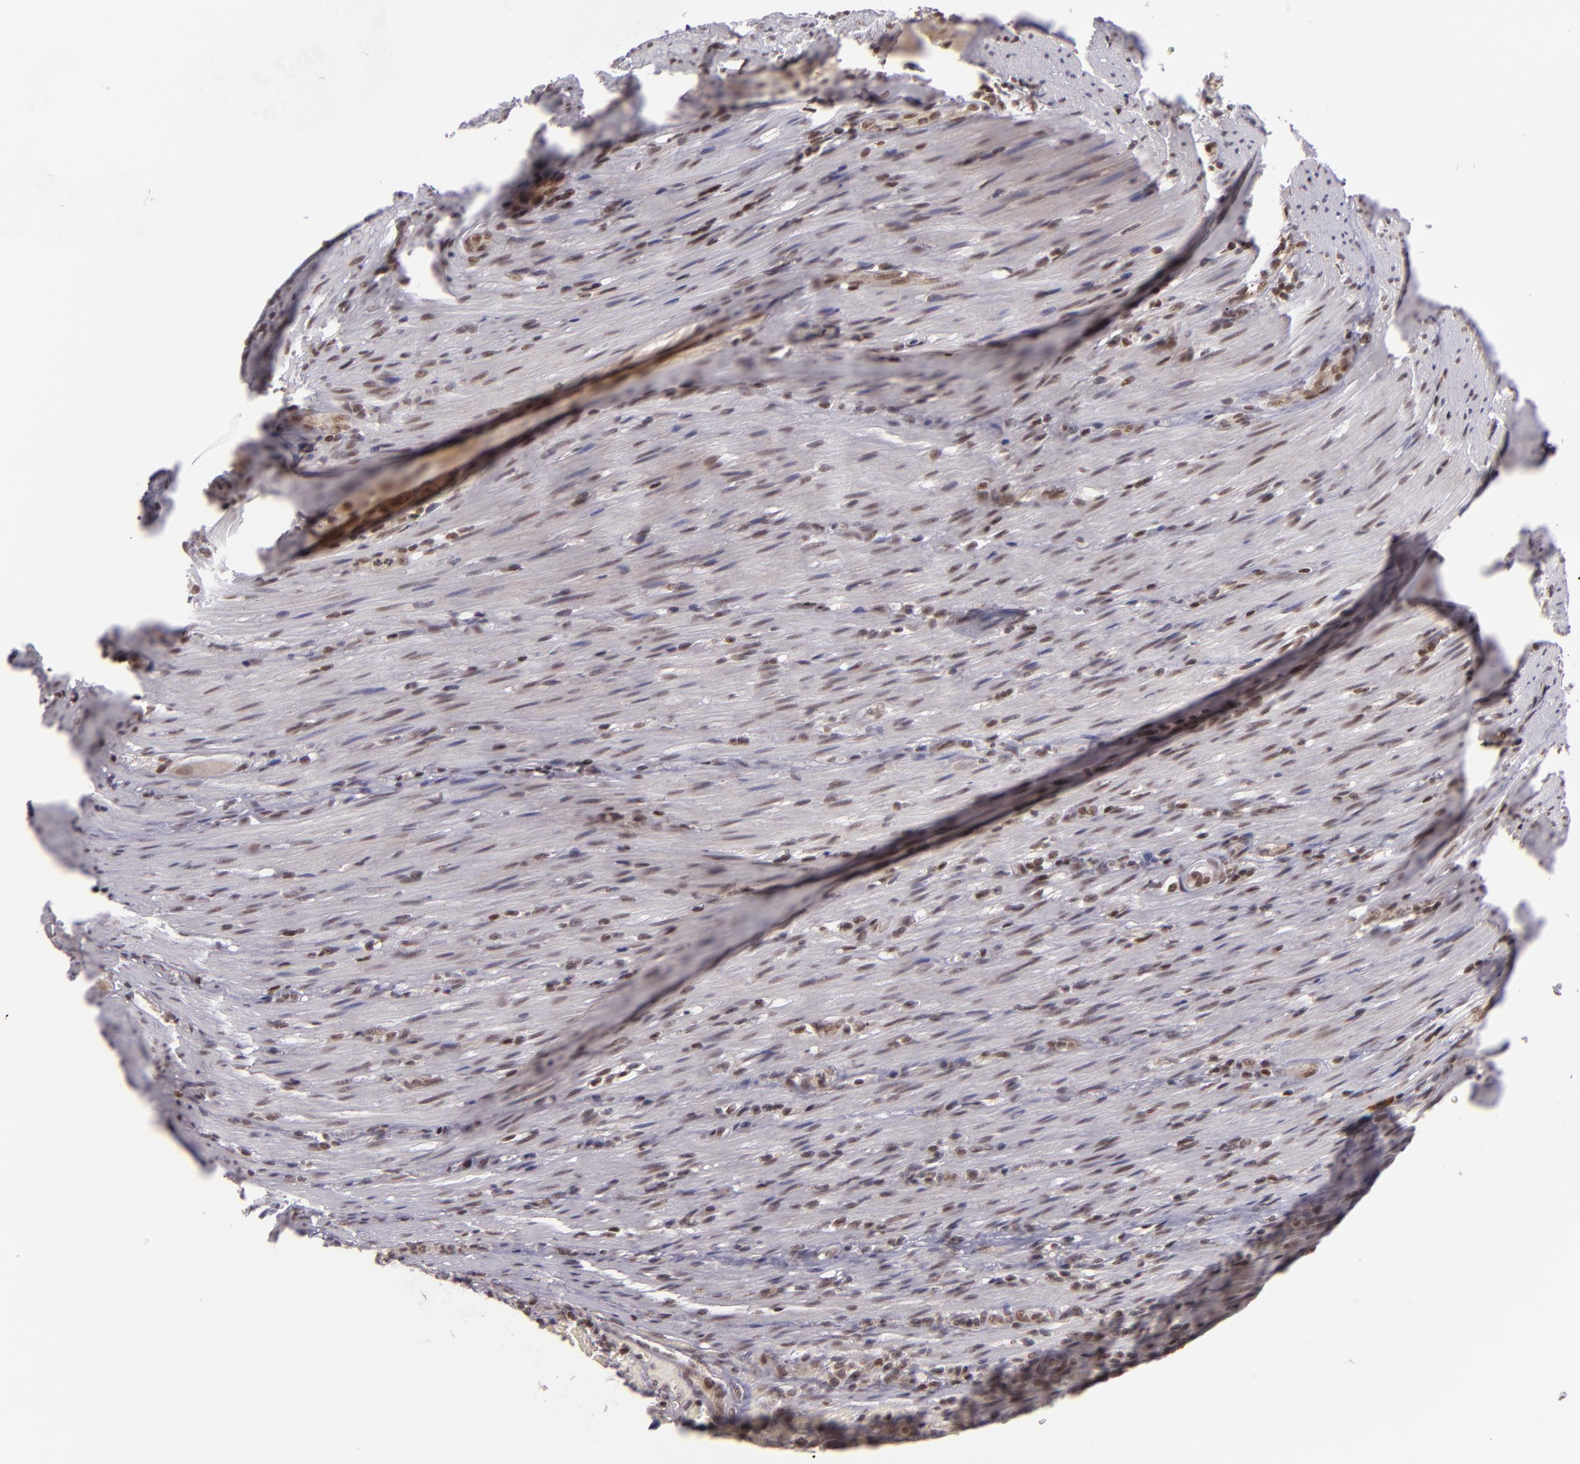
{"staining": {"intensity": "weak", "quantity": ">75%", "location": "nuclear"}, "tissue": "colorectal cancer", "cell_type": "Tumor cells", "image_type": "cancer", "snomed": [{"axis": "morphology", "description": "Adenocarcinoma, NOS"}, {"axis": "topography", "description": "Colon"}], "caption": "Protein analysis of colorectal adenocarcinoma tissue displays weak nuclear positivity in approximately >75% of tumor cells. Using DAB (brown) and hematoxylin (blue) stains, captured at high magnification using brightfield microscopy.", "gene": "ZFX", "patient": {"sex": "male", "age": 54}}